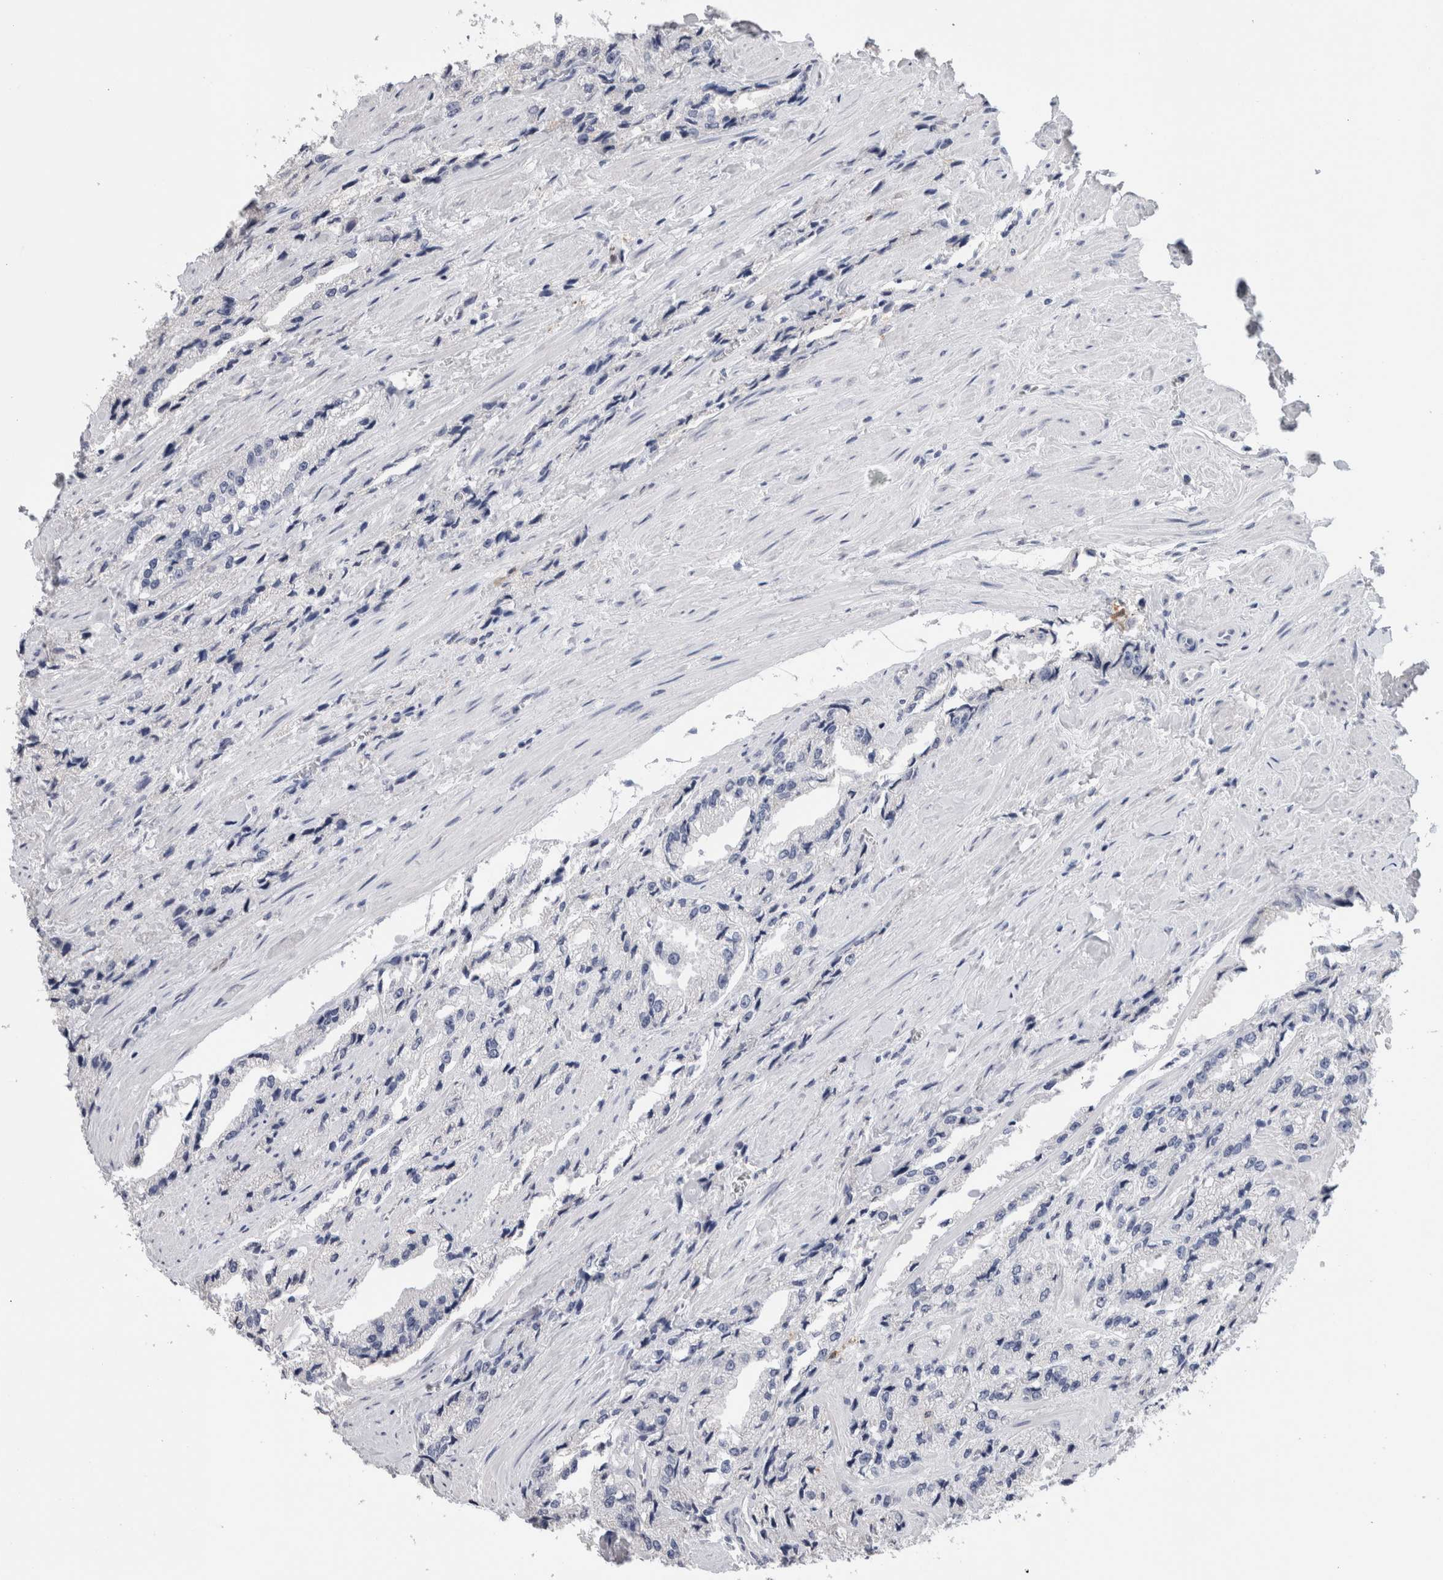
{"staining": {"intensity": "negative", "quantity": "none", "location": "none"}, "tissue": "prostate cancer", "cell_type": "Tumor cells", "image_type": "cancer", "snomed": [{"axis": "morphology", "description": "Adenocarcinoma, High grade"}, {"axis": "topography", "description": "Prostate"}], "caption": "The image displays no staining of tumor cells in prostate cancer. Nuclei are stained in blue.", "gene": "FABP4", "patient": {"sex": "male", "age": 58}}